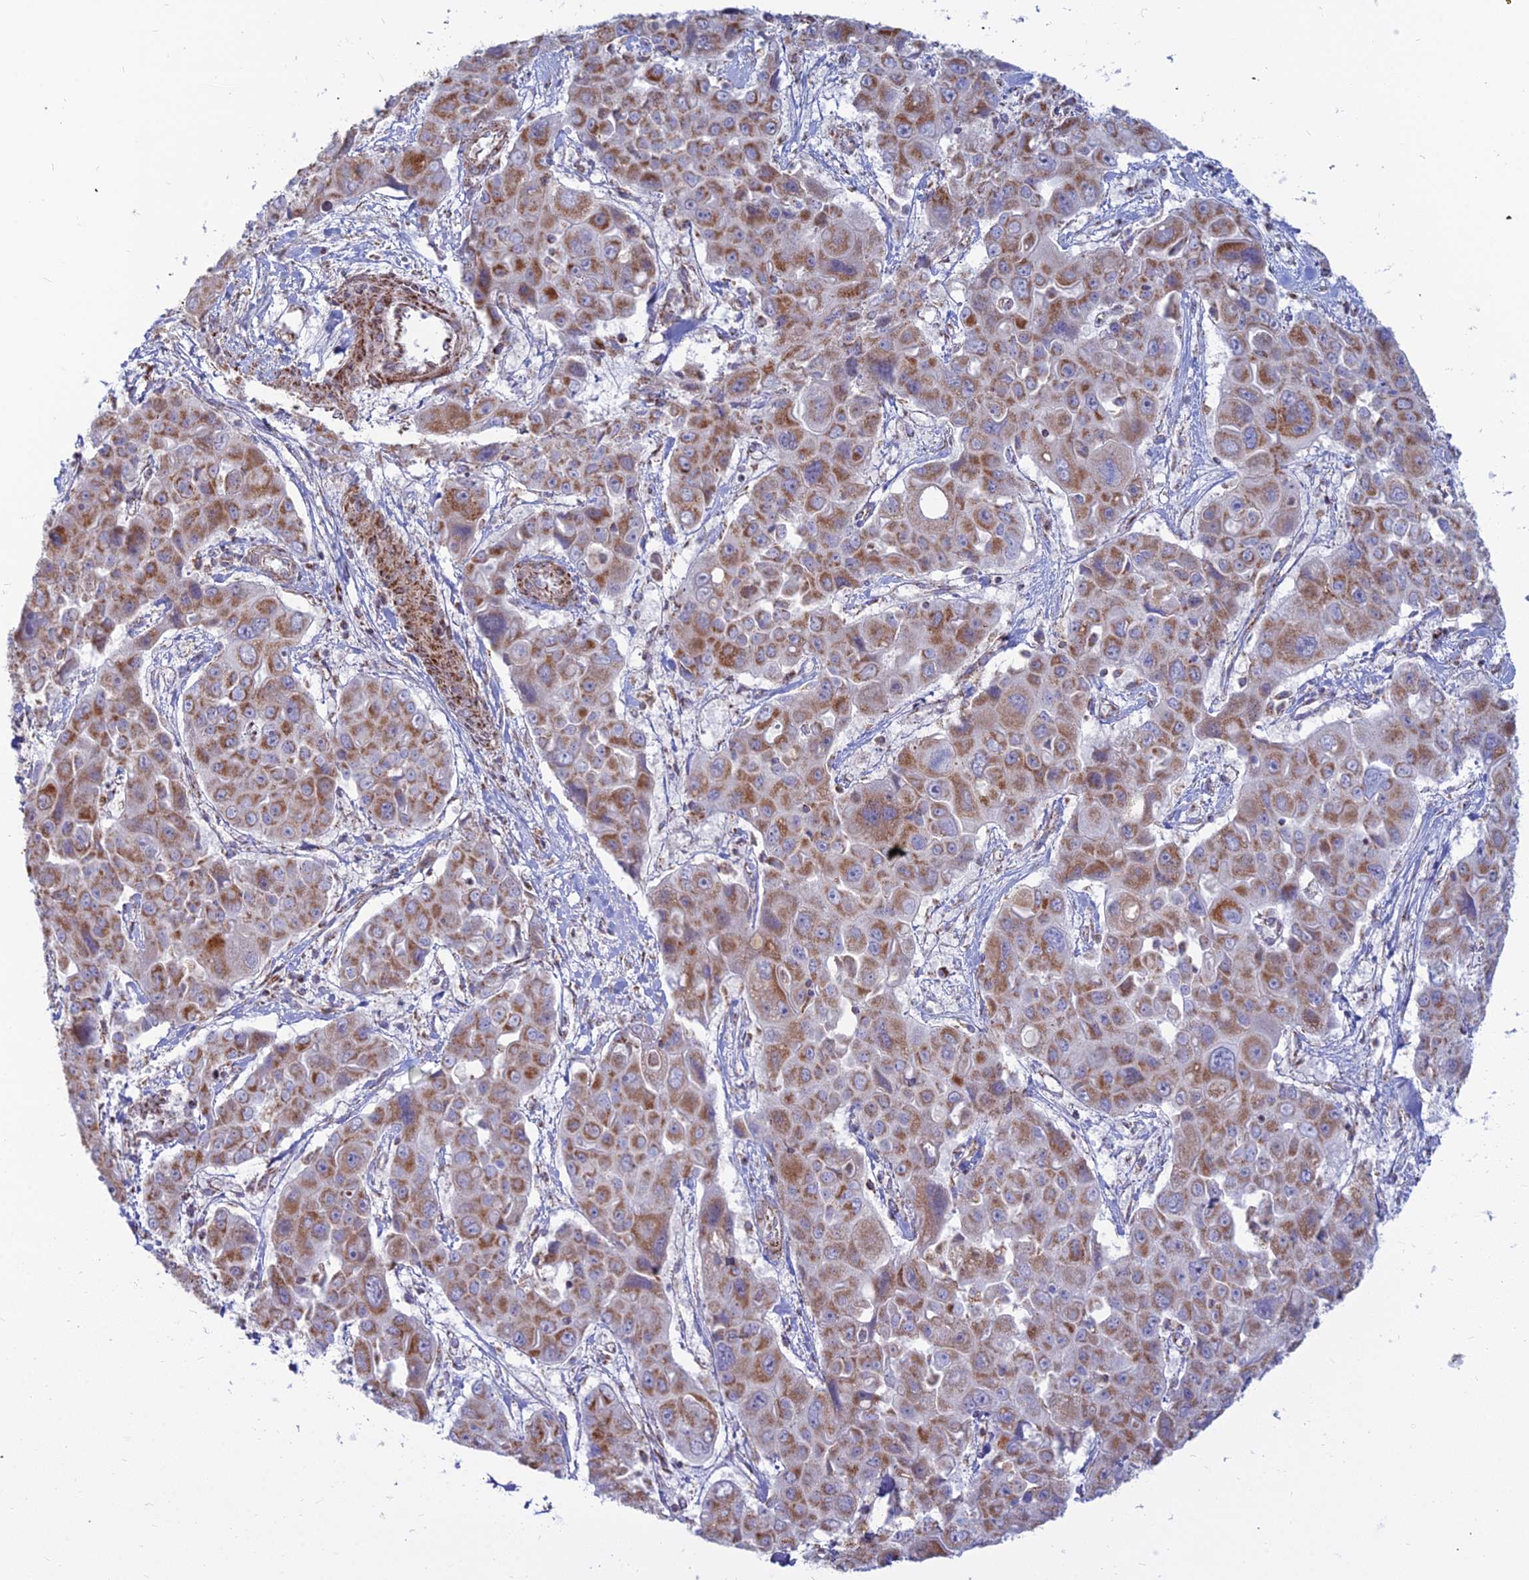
{"staining": {"intensity": "moderate", "quantity": ">75%", "location": "cytoplasmic/membranous"}, "tissue": "liver cancer", "cell_type": "Tumor cells", "image_type": "cancer", "snomed": [{"axis": "morphology", "description": "Cholangiocarcinoma"}, {"axis": "topography", "description": "Liver"}], "caption": "Human liver cholangiocarcinoma stained with a protein marker shows moderate staining in tumor cells.", "gene": "SLC35F4", "patient": {"sex": "male", "age": 67}}